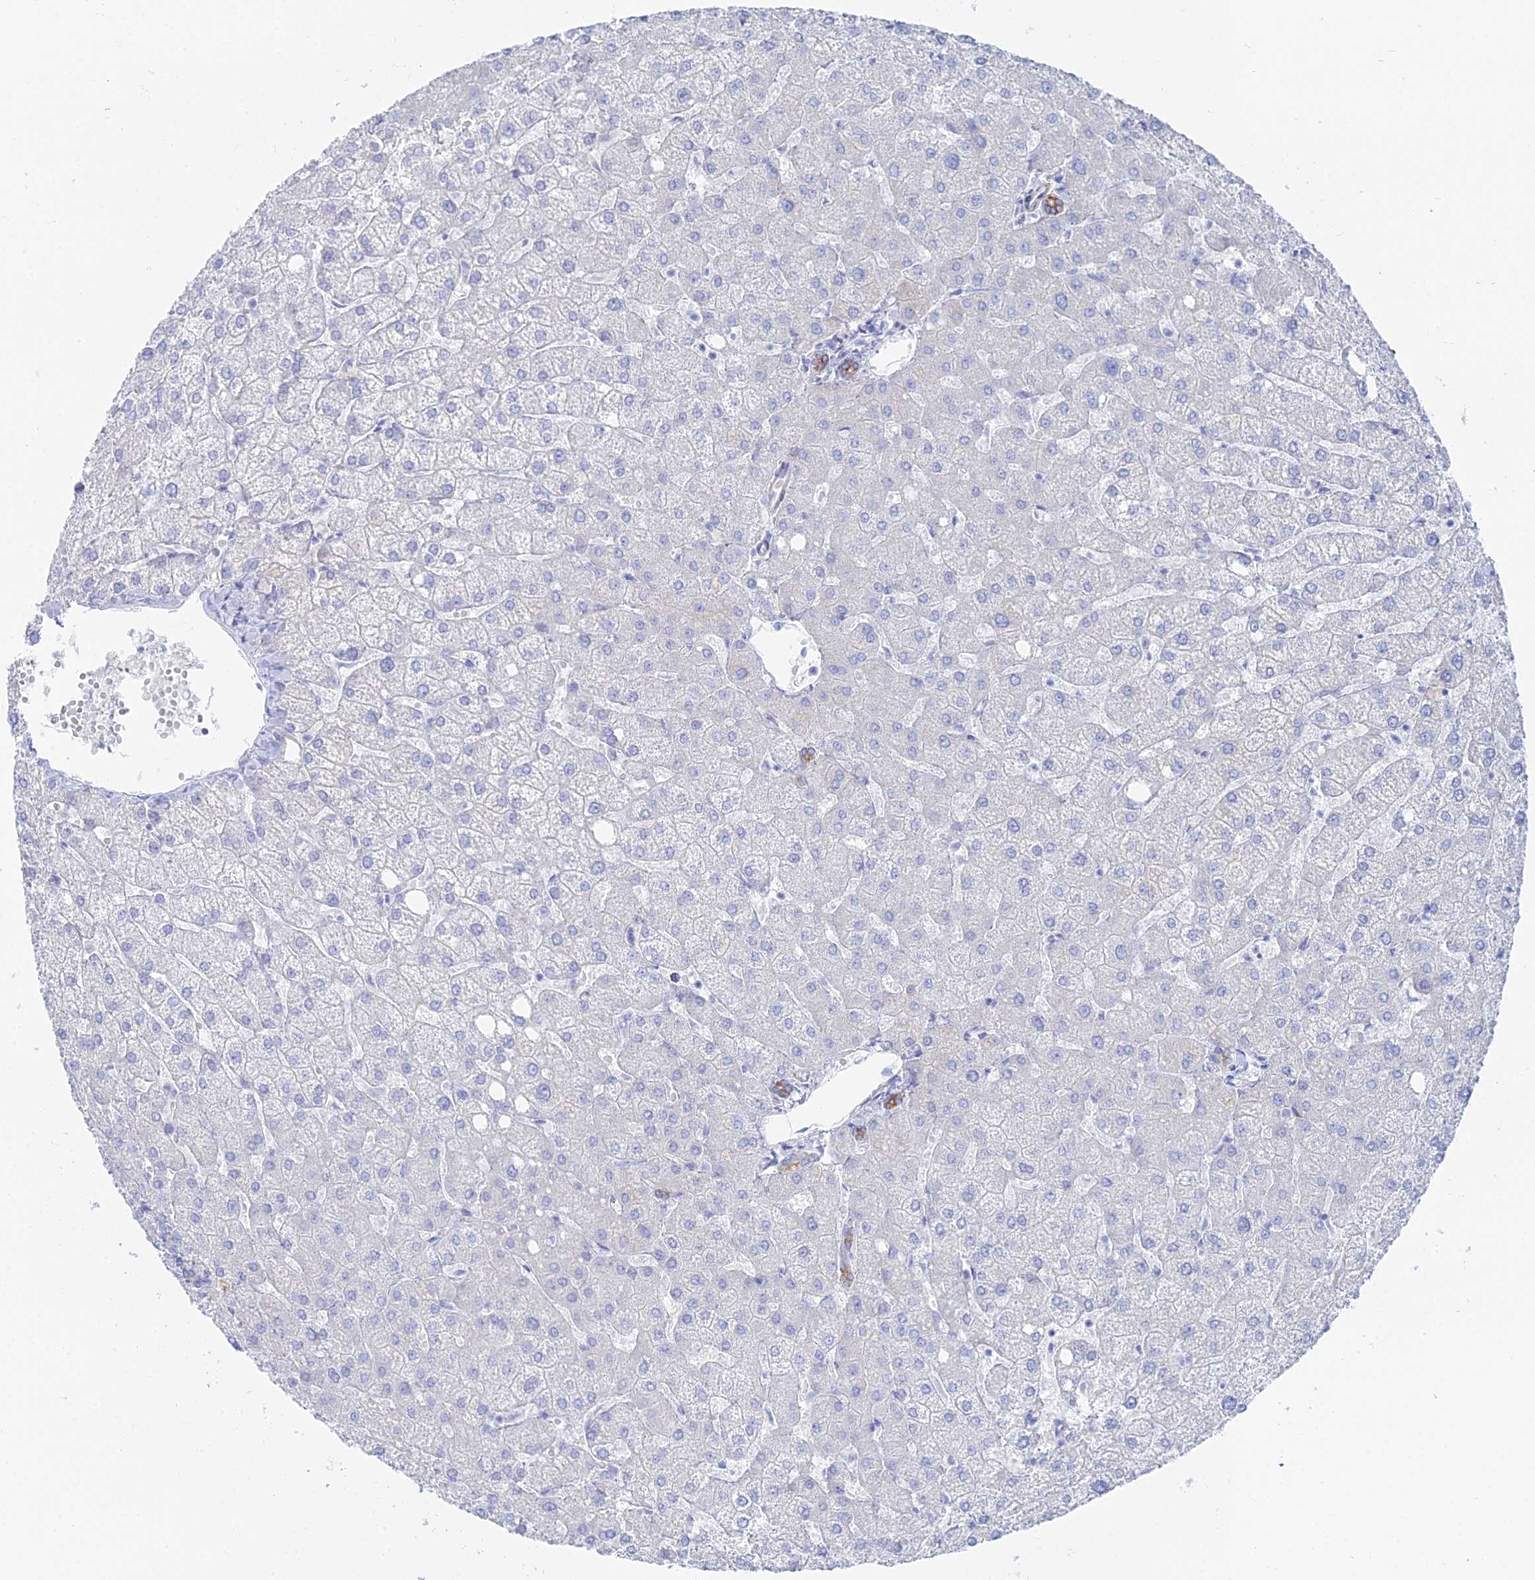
{"staining": {"intensity": "moderate", "quantity": "25%-75%", "location": "cytoplasmic/membranous"}, "tissue": "liver", "cell_type": "Cholangiocytes", "image_type": "normal", "snomed": [{"axis": "morphology", "description": "Normal tissue, NOS"}, {"axis": "topography", "description": "Liver"}], "caption": "This photomicrograph reveals benign liver stained with IHC to label a protein in brown. The cytoplasmic/membranous of cholangiocytes show moderate positivity for the protein. Nuclei are counter-stained blue.", "gene": "DHX34", "patient": {"sex": "female", "age": 54}}